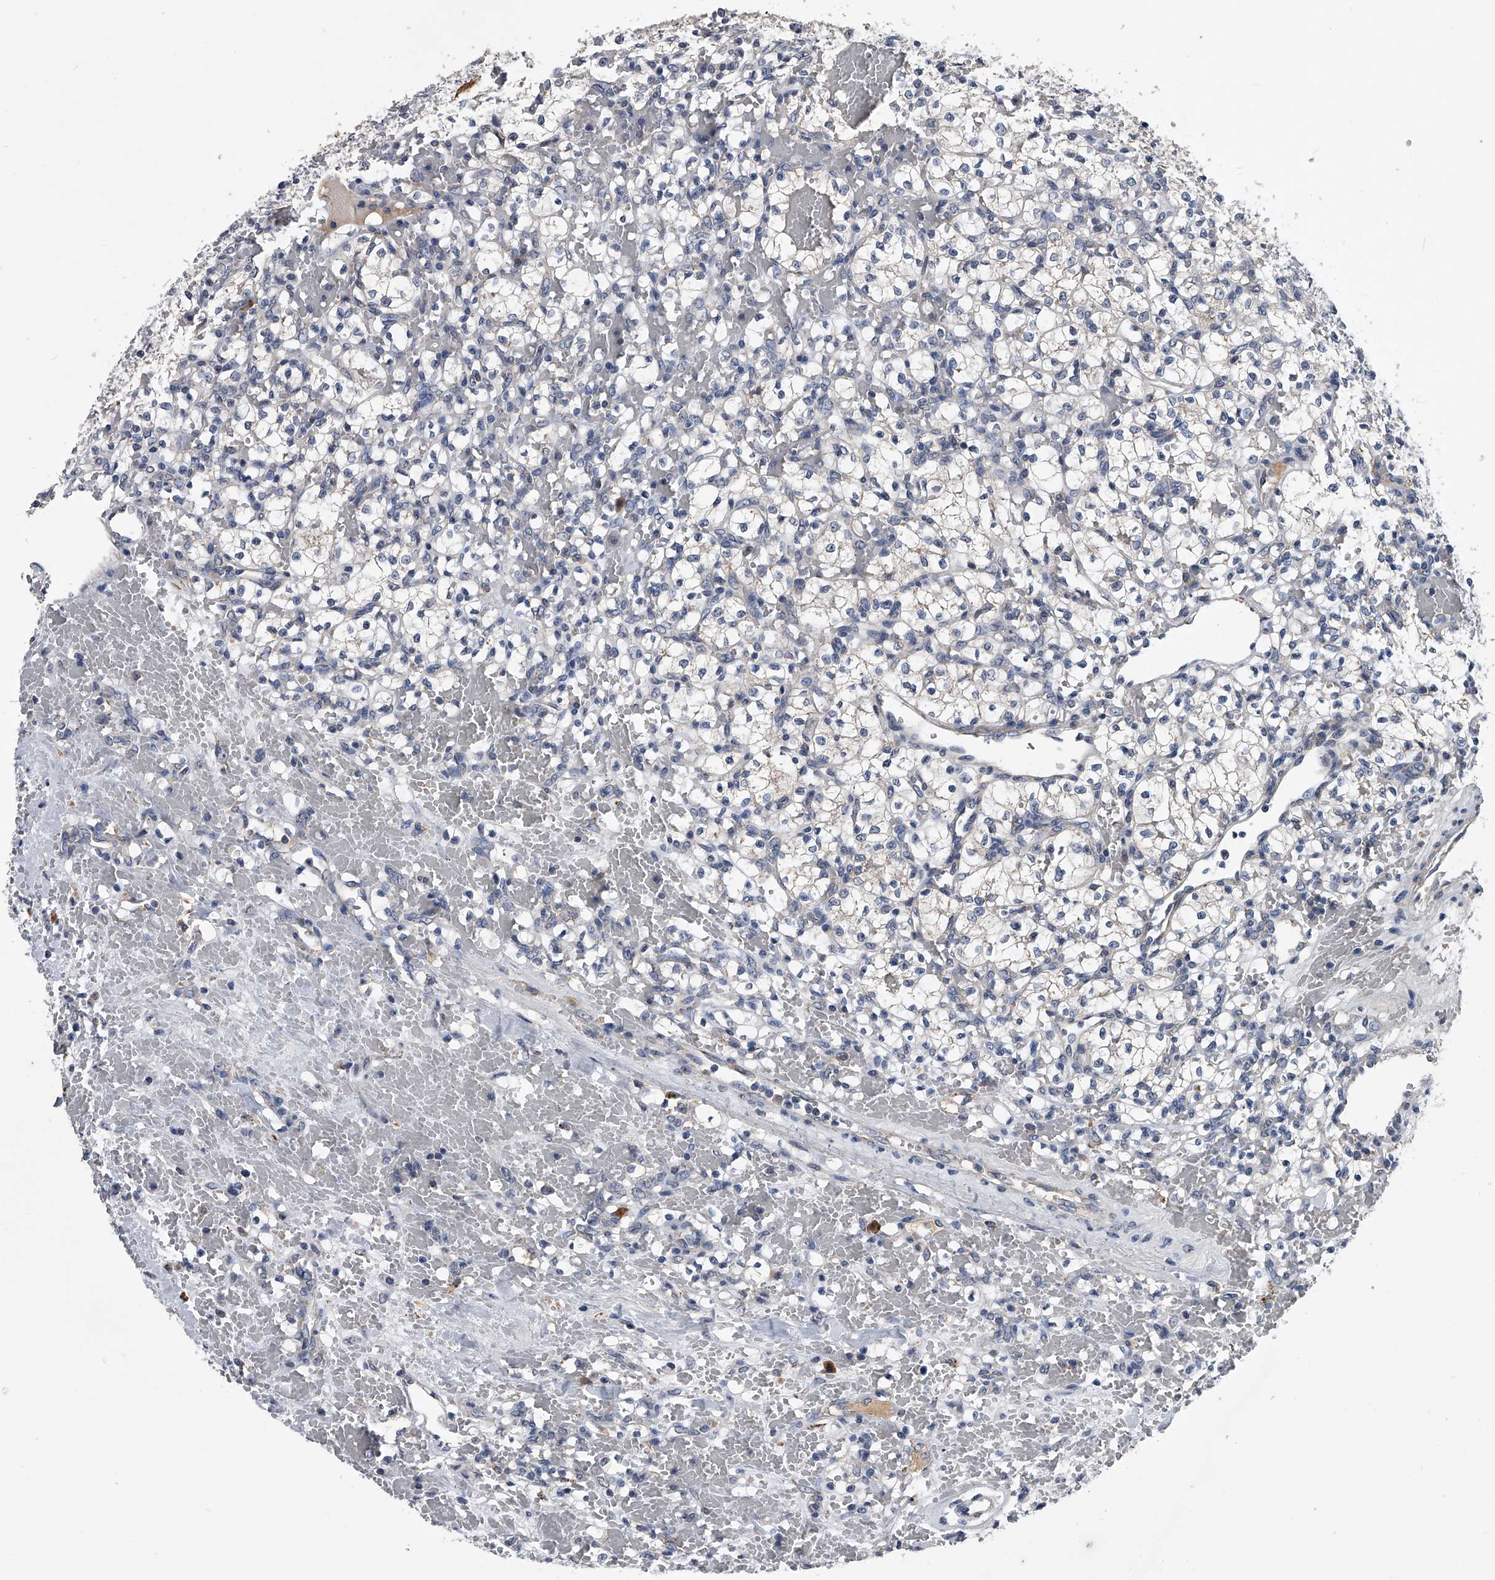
{"staining": {"intensity": "negative", "quantity": "none", "location": "none"}, "tissue": "renal cancer", "cell_type": "Tumor cells", "image_type": "cancer", "snomed": [{"axis": "morphology", "description": "Adenocarcinoma, NOS"}, {"axis": "topography", "description": "Kidney"}], "caption": "The IHC photomicrograph has no significant staining in tumor cells of renal cancer (adenocarcinoma) tissue. (Stains: DAB immunohistochemistry with hematoxylin counter stain, Microscopy: brightfield microscopy at high magnification).", "gene": "OAT", "patient": {"sex": "female", "age": 60}}